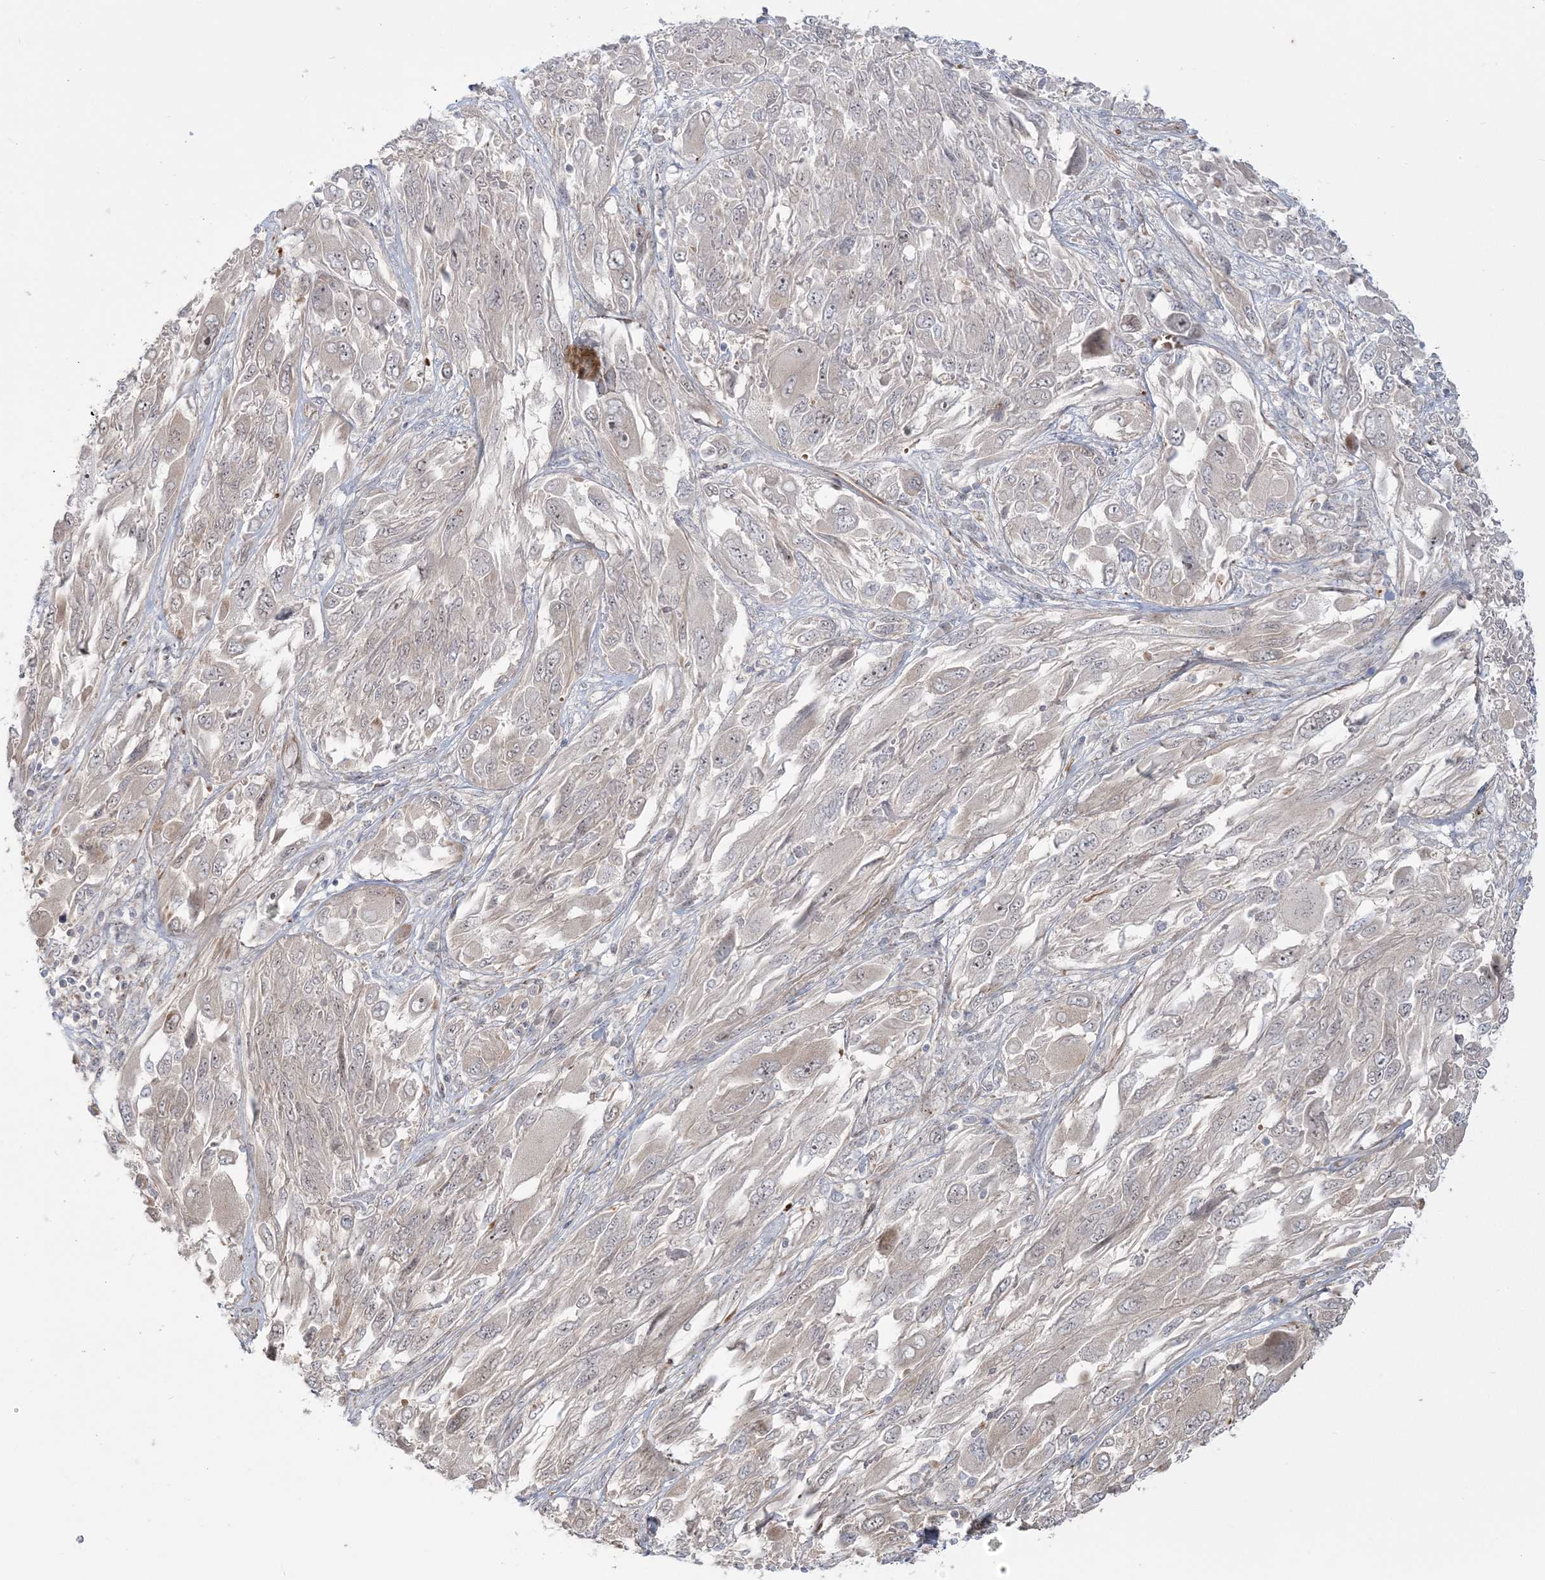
{"staining": {"intensity": "negative", "quantity": "none", "location": "none"}, "tissue": "melanoma", "cell_type": "Tumor cells", "image_type": "cancer", "snomed": [{"axis": "morphology", "description": "Malignant melanoma, NOS"}, {"axis": "topography", "description": "Skin"}], "caption": "DAB immunohistochemical staining of human malignant melanoma demonstrates no significant expression in tumor cells.", "gene": "NUDT9", "patient": {"sex": "female", "age": 91}}